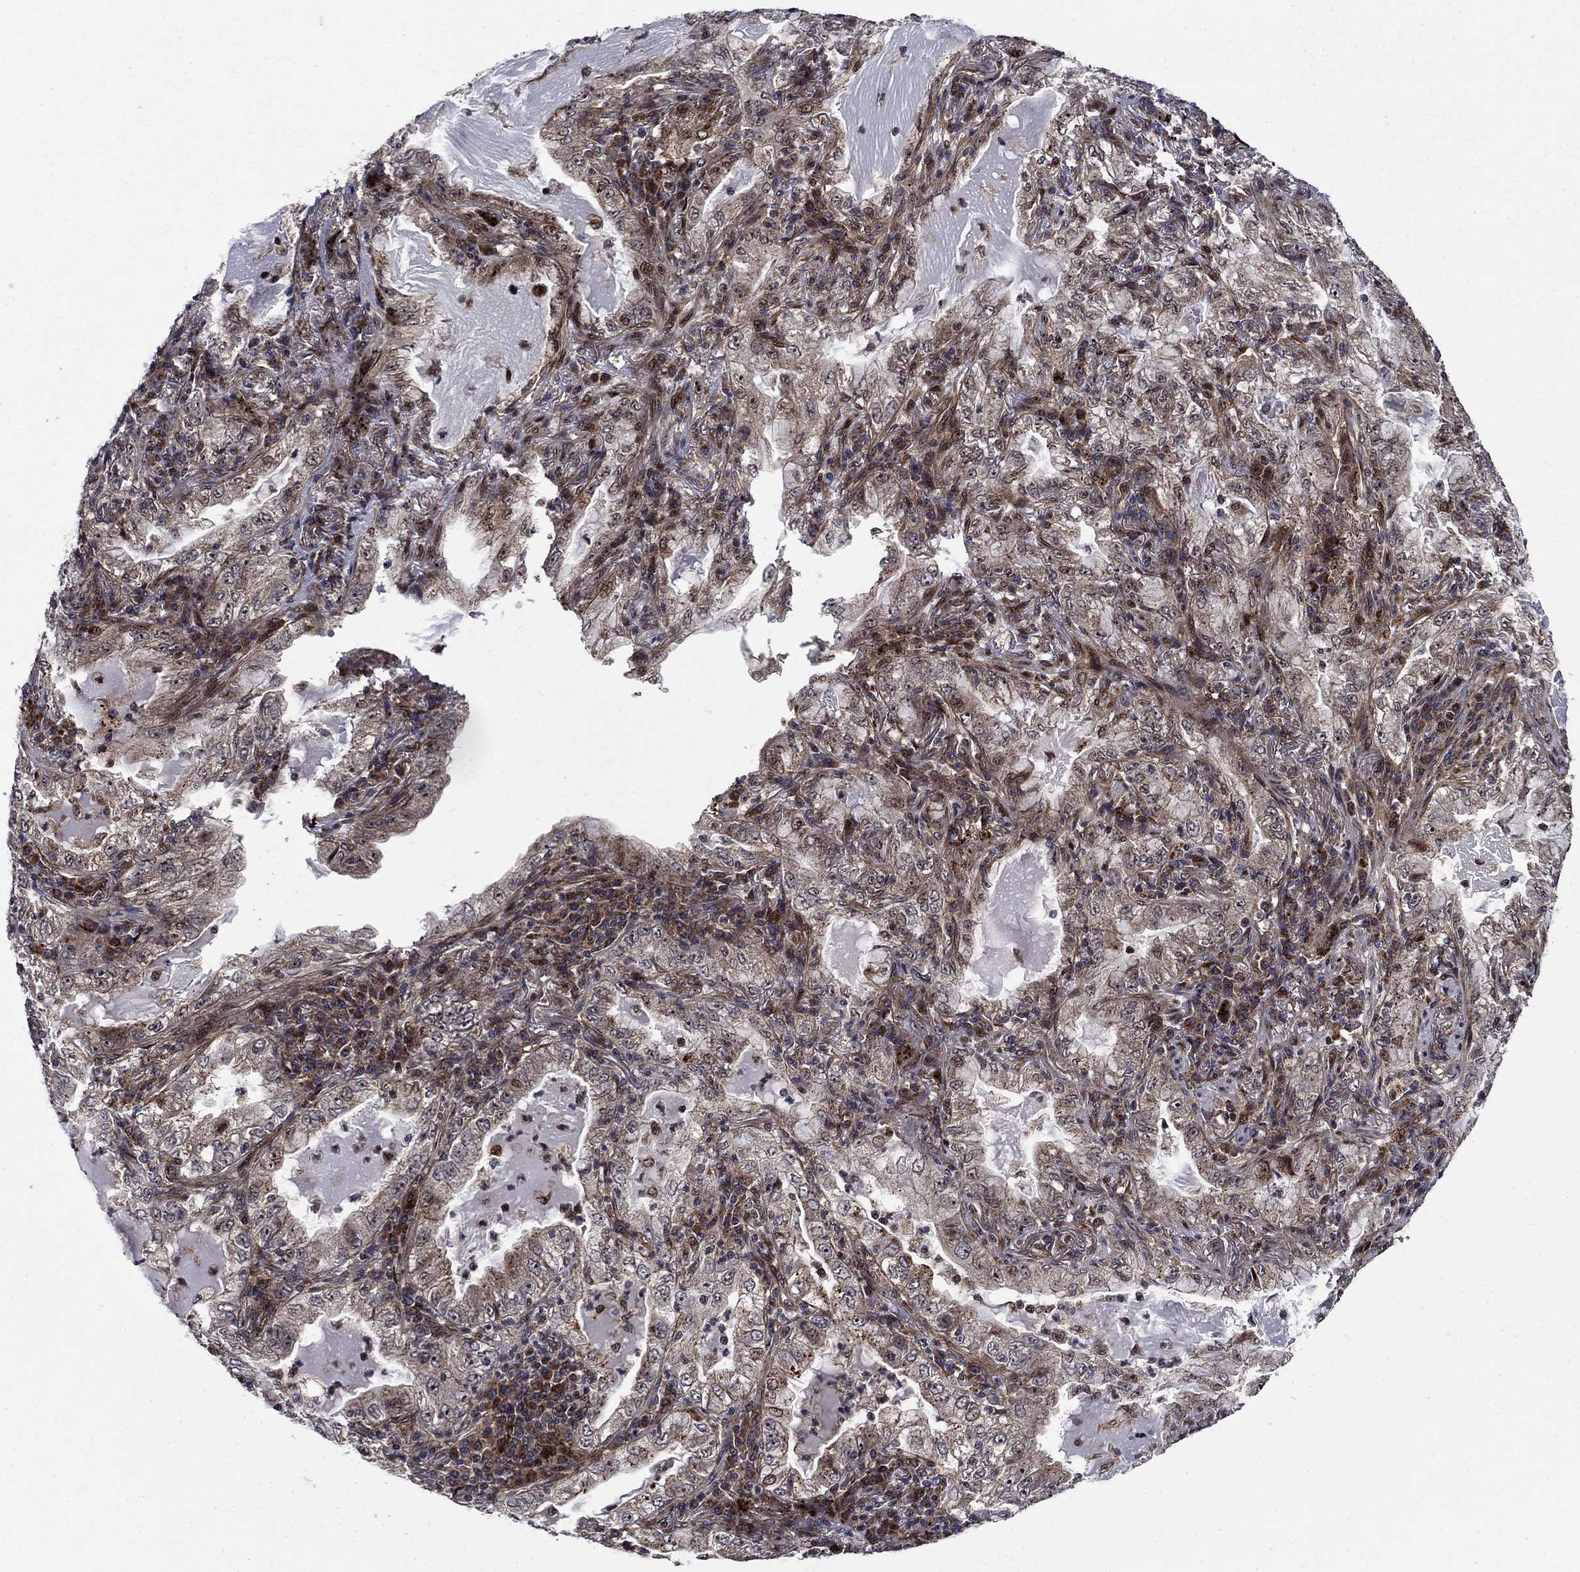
{"staining": {"intensity": "weak", "quantity": "25%-75%", "location": "cytoplasmic/membranous,nuclear"}, "tissue": "lung cancer", "cell_type": "Tumor cells", "image_type": "cancer", "snomed": [{"axis": "morphology", "description": "Adenocarcinoma, NOS"}, {"axis": "topography", "description": "Lung"}], "caption": "IHC photomicrograph of human adenocarcinoma (lung) stained for a protein (brown), which reveals low levels of weak cytoplasmic/membranous and nuclear positivity in approximately 25%-75% of tumor cells.", "gene": "AGTPBP1", "patient": {"sex": "female", "age": 73}}